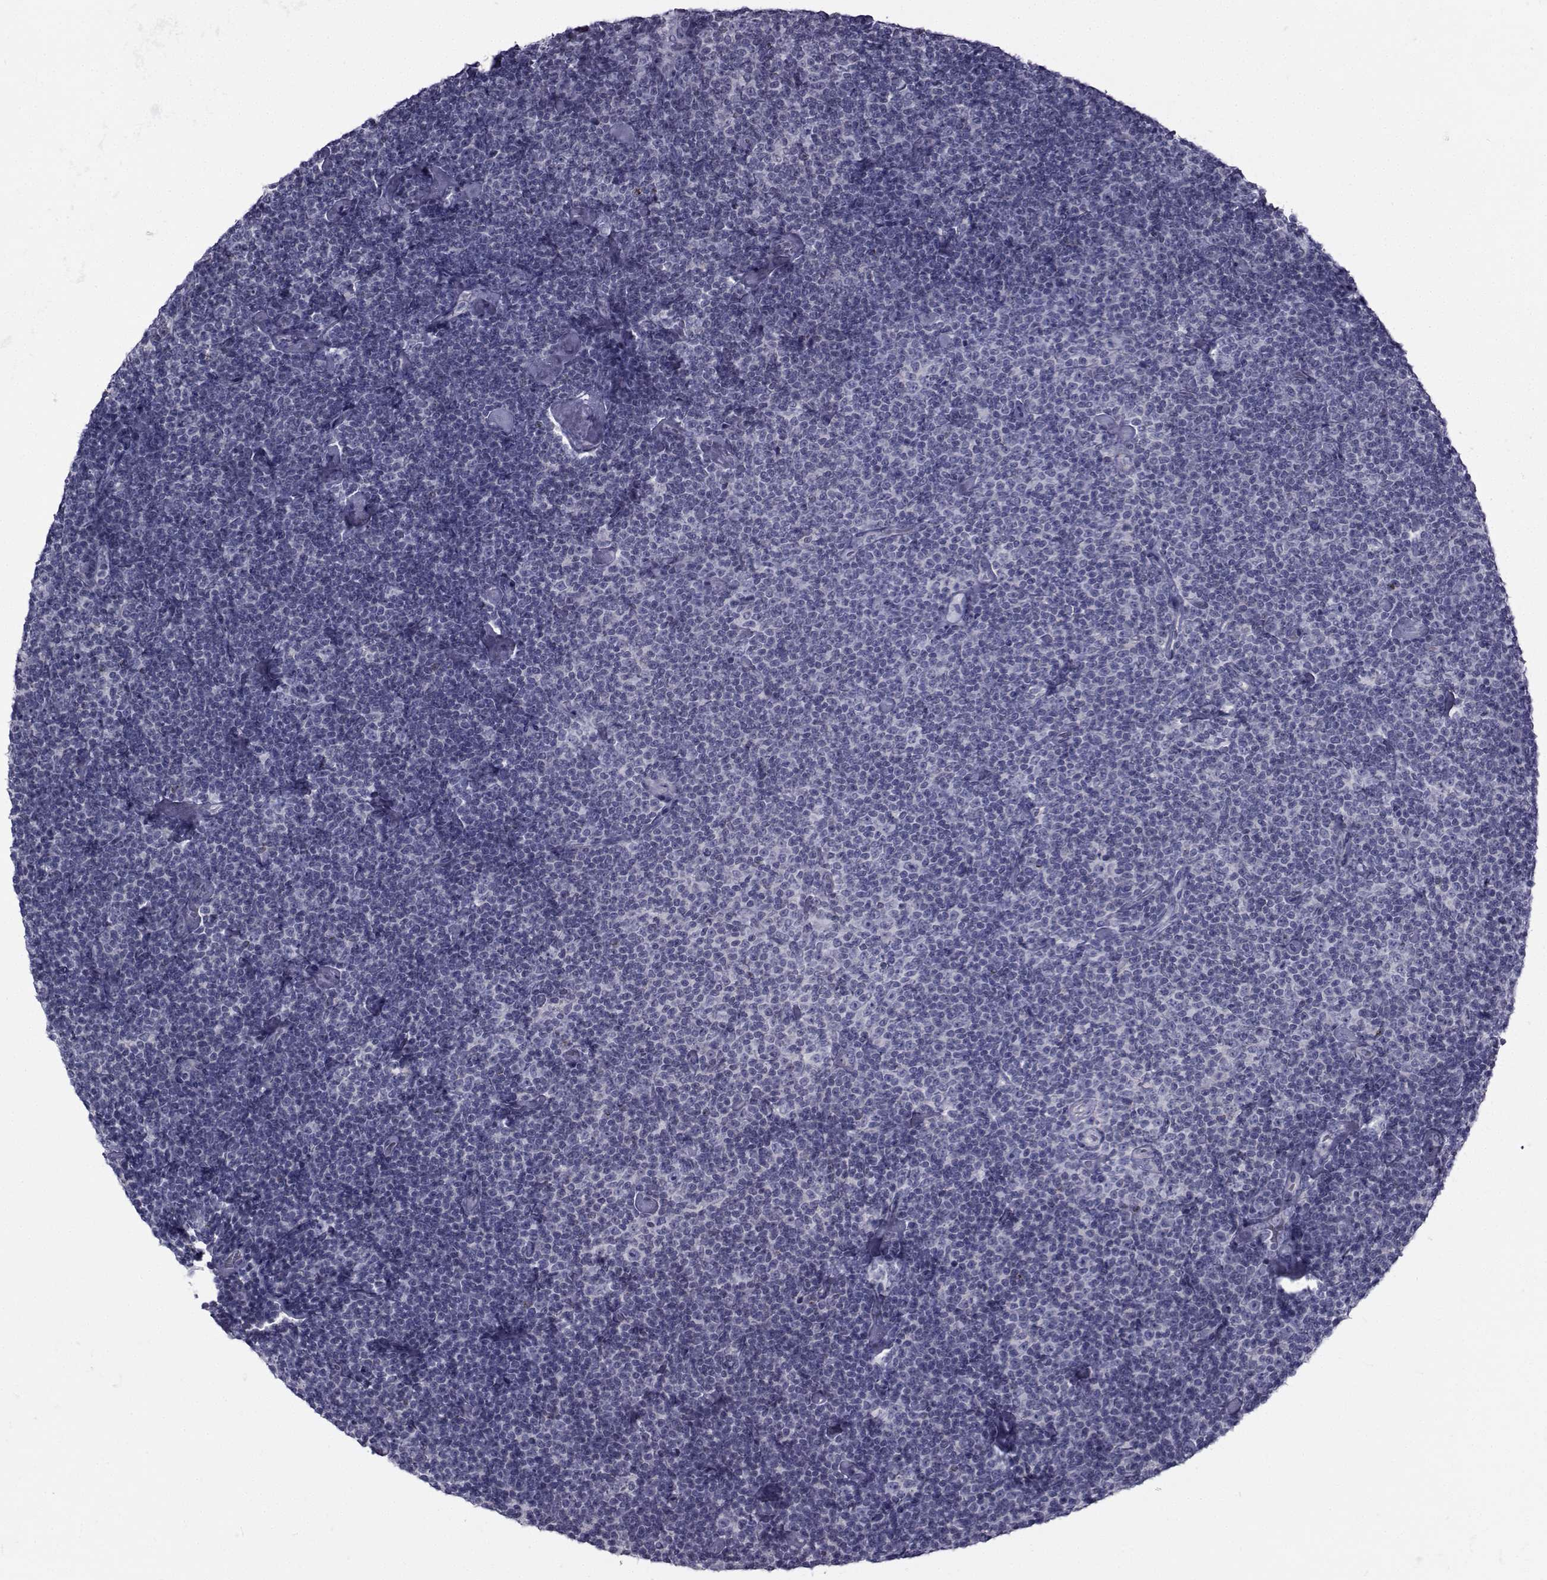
{"staining": {"intensity": "negative", "quantity": "none", "location": "none"}, "tissue": "lymphoma", "cell_type": "Tumor cells", "image_type": "cancer", "snomed": [{"axis": "morphology", "description": "Malignant lymphoma, non-Hodgkin's type, Low grade"}, {"axis": "topography", "description": "Lymph node"}], "caption": "IHC of malignant lymphoma, non-Hodgkin's type (low-grade) displays no expression in tumor cells.", "gene": "FDXR", "patient": {"sex": "male", "age": 81}}